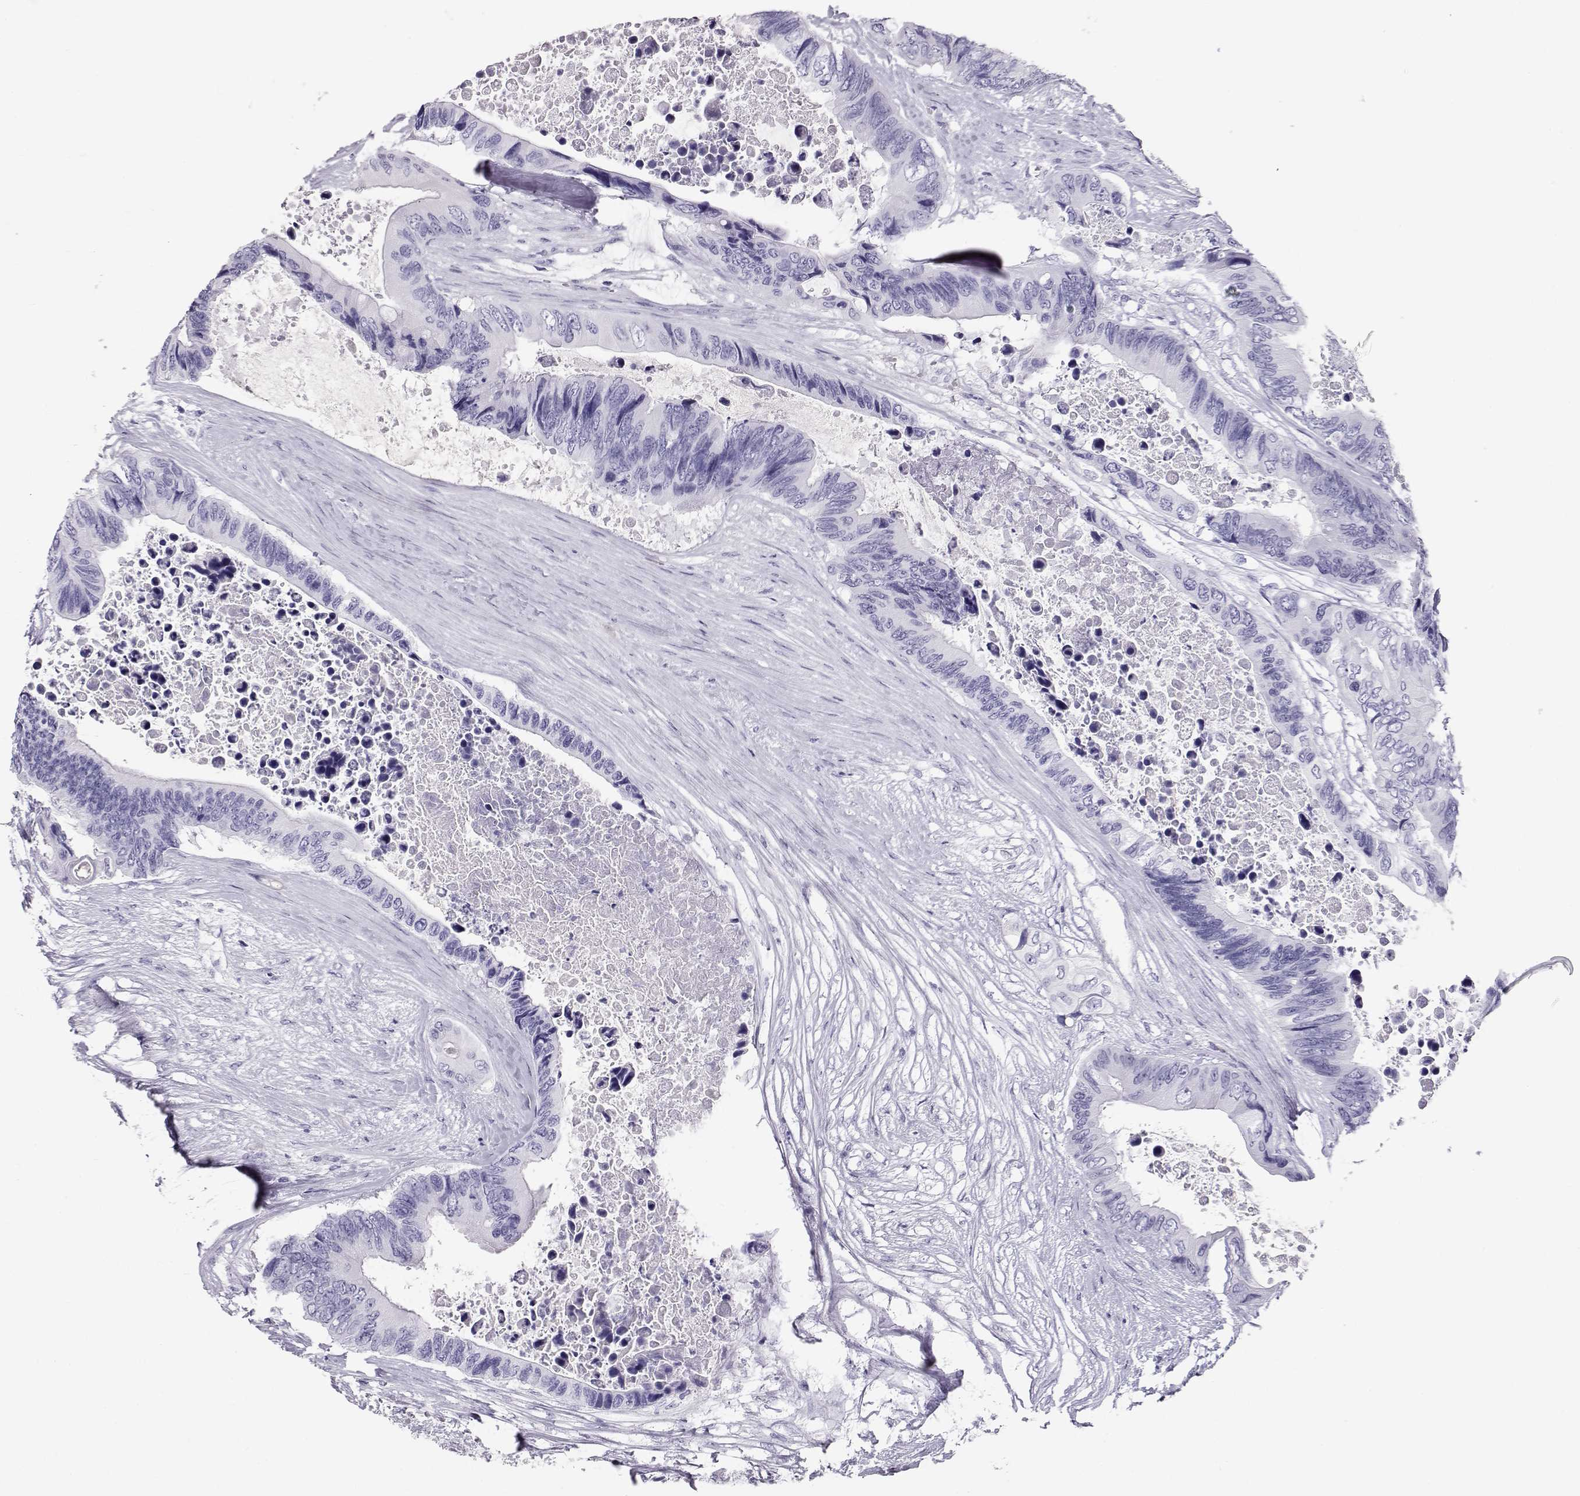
{"staining": {"intensity": "negative", "quantity": "none", "location": "none"}, "tissue": "colorectal cancer", "cell_type": "Tumor cells", "image_type": "cancer", "snomed": [{"axis": "morphology", "description": "Adenocarcinoma, NOS"}, {"axis": "topography", "description": "Rectum"}], "caption": "This is a image of immunohistochemistry (IHC) staining of colorectal adenocarcinoma, which shows no positivity in tumor cells. (DAB immunohistochemistry (IHC) visualized using brightfield microscopy, high magnification).", "gene": "RD3", "patient": {"sex": "male", "age": 63}}